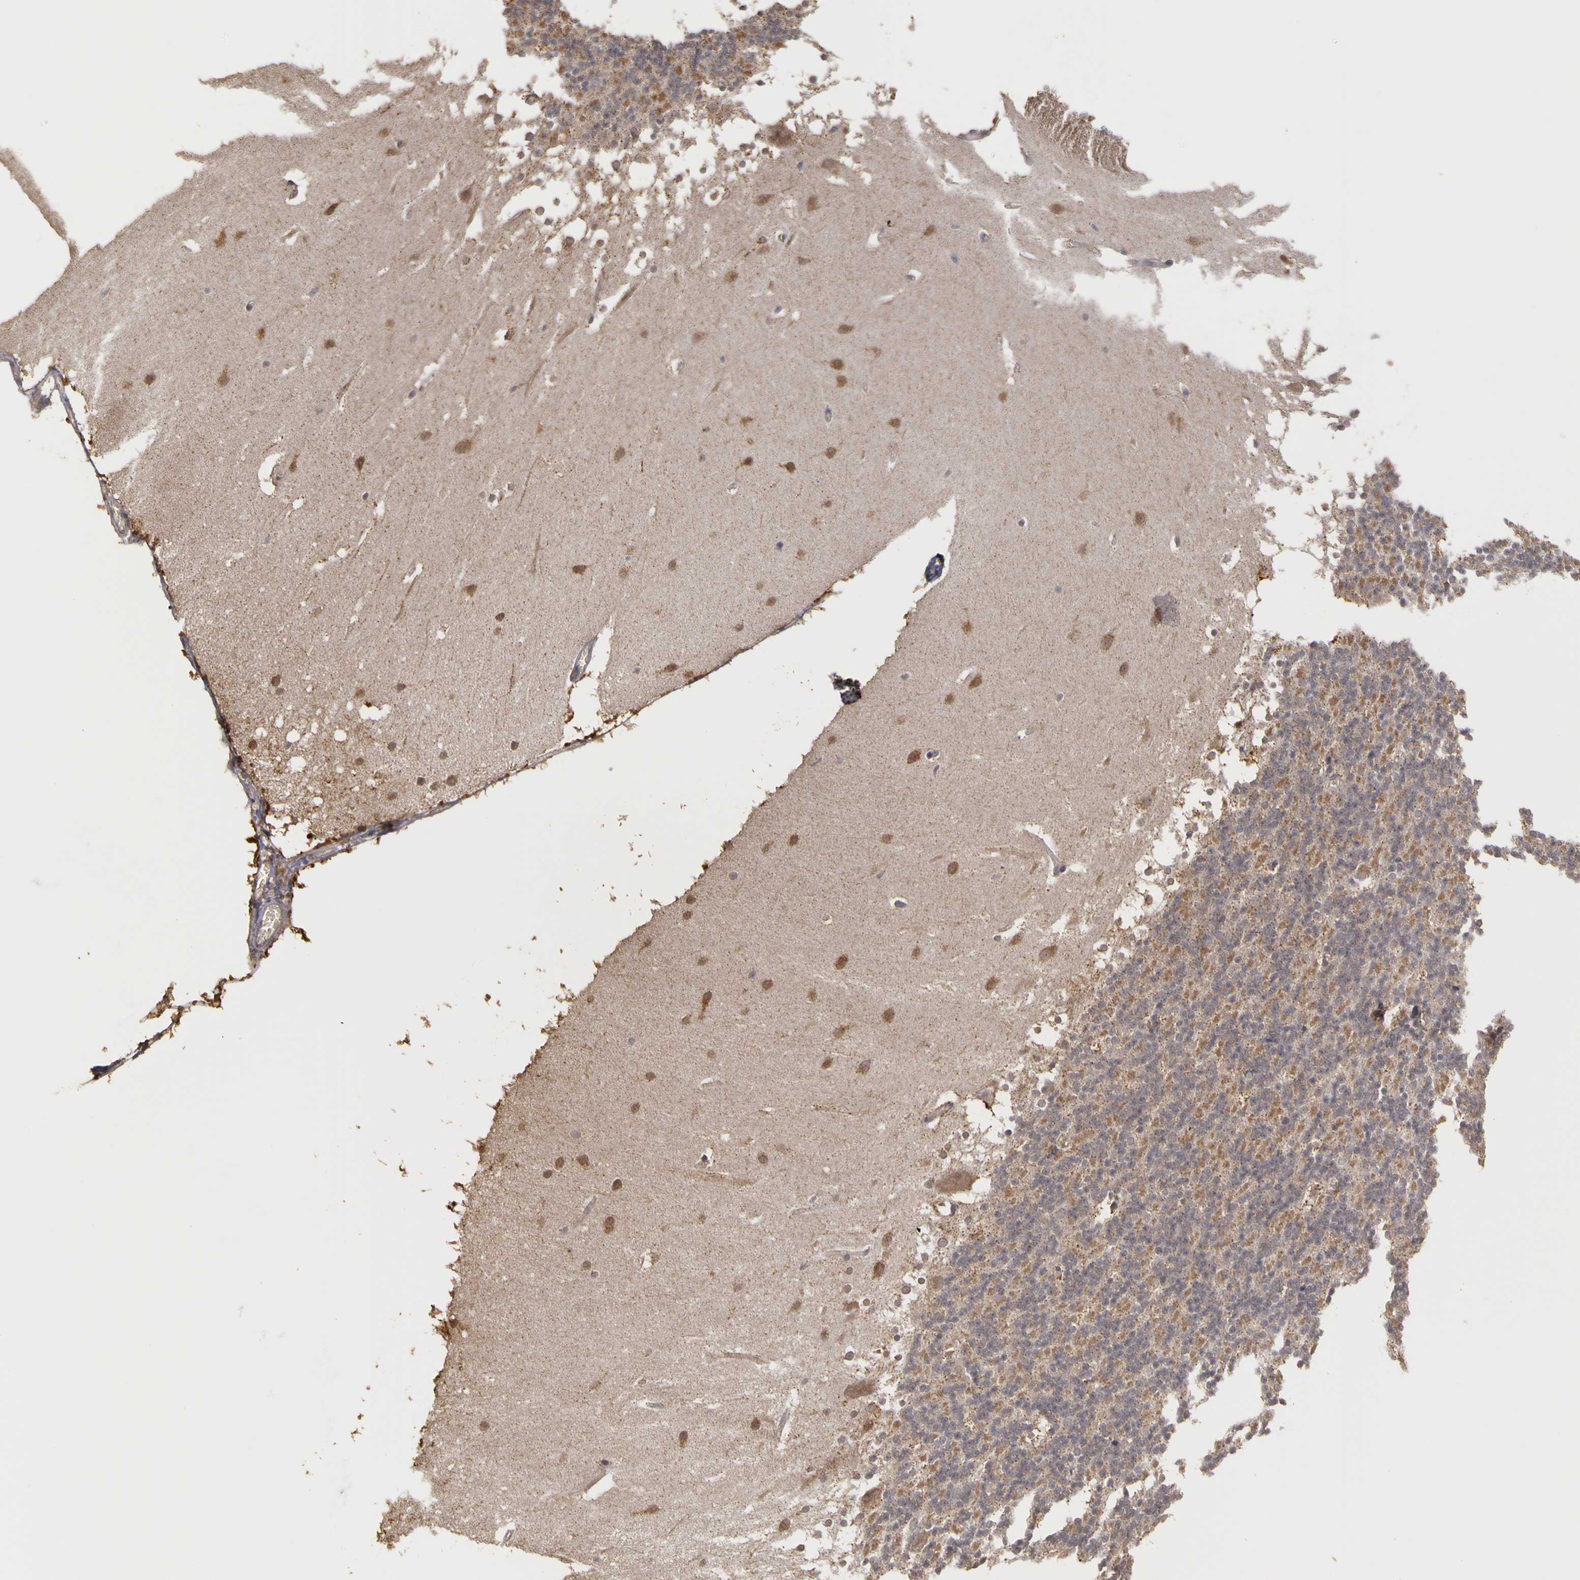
{"staining": {"intensity": "weak", "quantity": "<25%", "location": "cytoplasmic/membranous"}, "tissue": "cerebellum", "cell_type": "Cells in granular layer", "image_type": "normal", "snomed": [{"axis": "morphology", "description": "Normal tissue, NOS"}, {"axis": "topography", "description": "Cerebellum"}], "caption": "Immunohistochemistry (IHC) of unremarkable cerebellum exhibits no staining in cells in granular layer. Nuclei are stained in blue.", "gene": "FRMD7", "patient": {"sex": "female", "age": 19}}